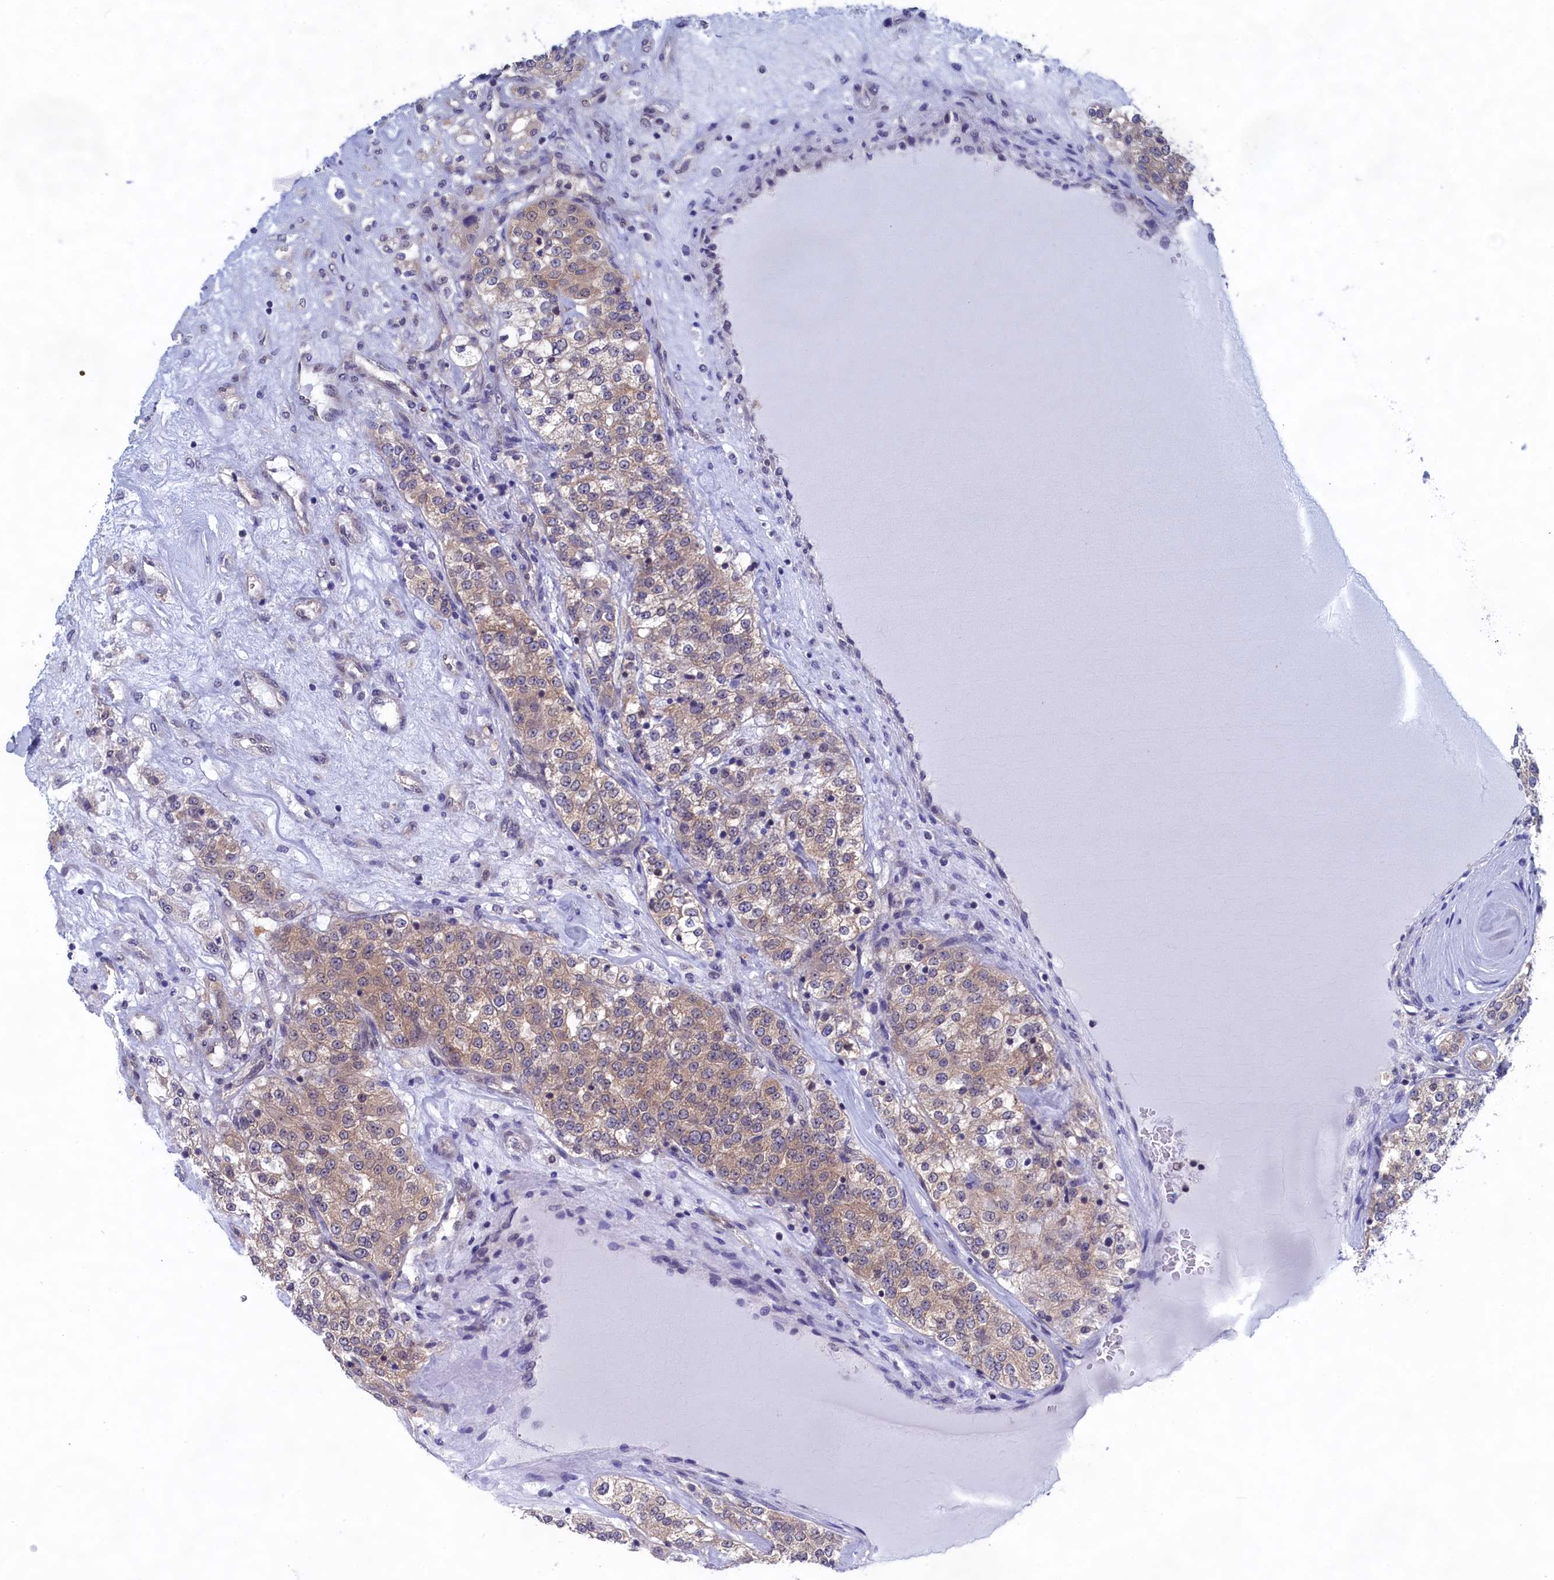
{"staining": {"intensity": "weak", "quantity": "25%-75%", "location": "cytoplasmic/membranous"}, "tissue": "renal cancer", "cell_type": "Tumor cells", "image_type": "cancer", "snomed": [{"axis": "morphology", "description": "Adenocarcinoma, NOS"}, {"axis": "topography", "description": "Kidney"}], "caption": "The image reveals staining of adenocarcinoma (renal), revealing weak cytoplasmic/membranous protein positivity (brown color) within tumor cells.", "gene": "PGP", "patient": {"sex": "female", "age": 63}}